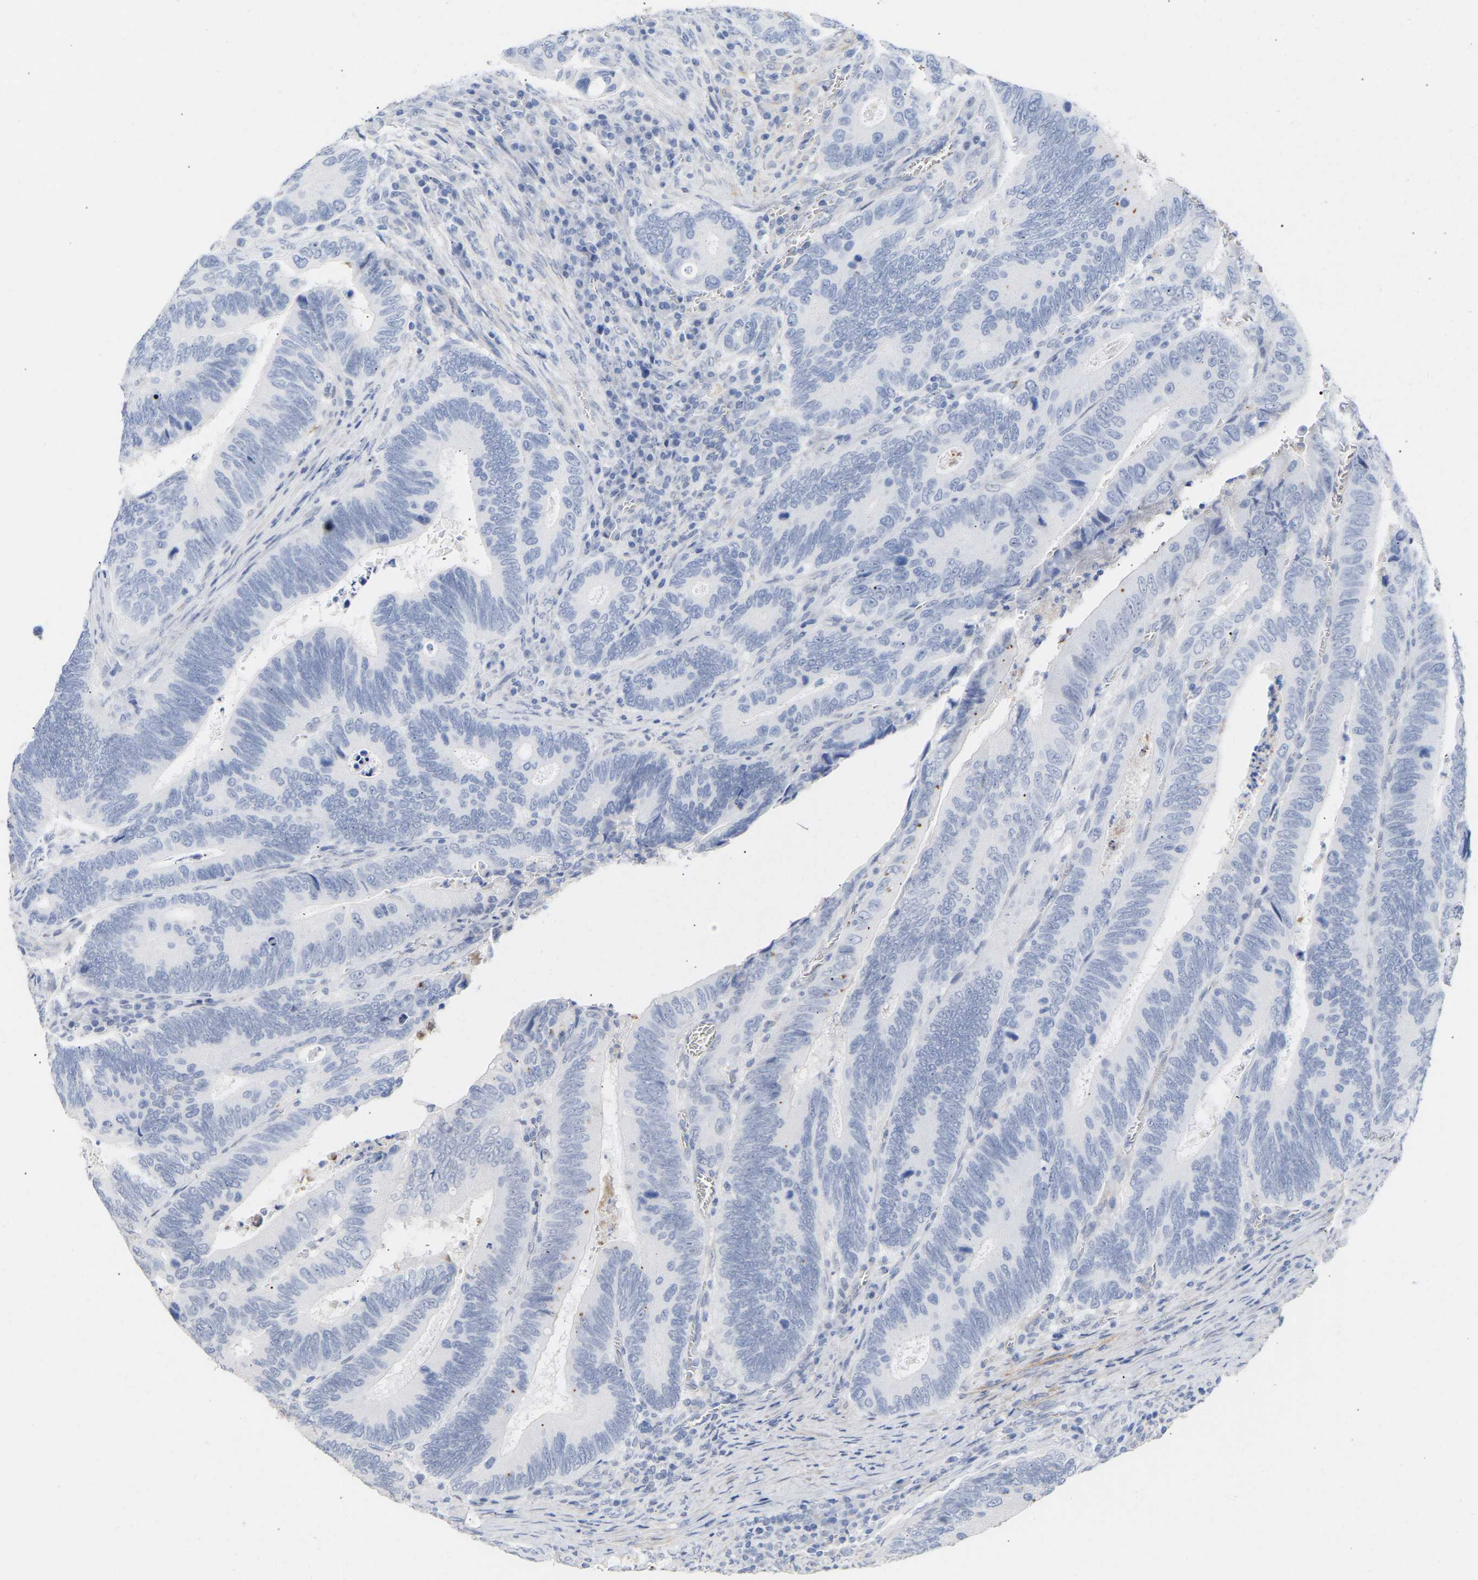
{"staining": {"intensity": "negative", "quantity": "none", "location": "none"}, "tissue": "colorectal cancer", "cell_type": "Tumor cells", "image_type": "cancer", "snomed": [{"axis": "morphology", "description": "Inflammation, NOS"}, {"axis": "morphology", "description": "Adenocarcinoma, NOS"}, {"axis": "topography", "description": "Colon"}], "caption": "Tumor cells are negative for brown protein staining in adenocarcinoma (colorectal). The staining is performed using DAB brown chromogen with nuclei counter-stained in using hematoxylin.", "gene": "AMPH", "patient": {"sex": "male", "age": 72}}